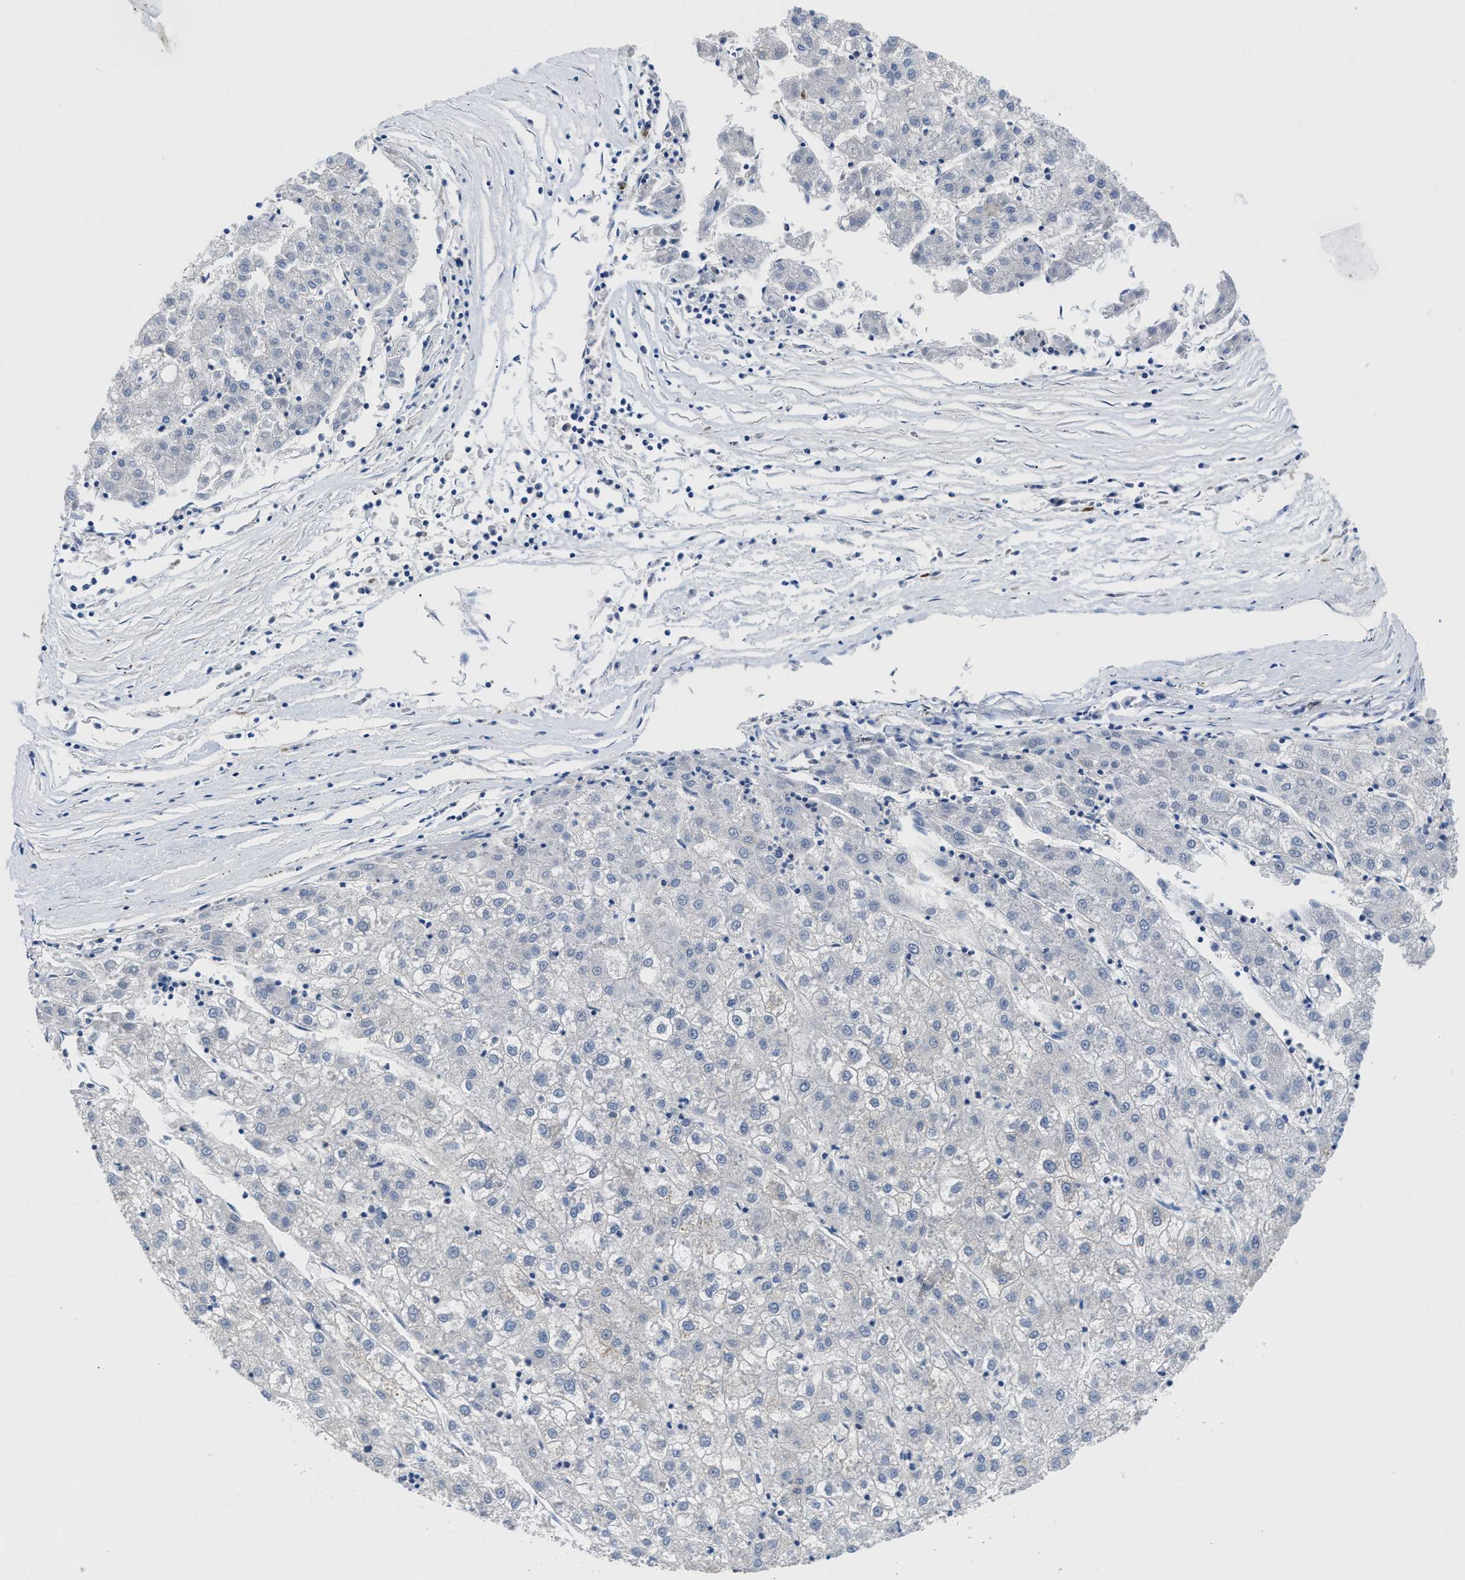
{"staining": {"intensity": "negative", "quantity": "none", "location": "none"}, "tissue": "liver cancer", "cell_type": "Tumor cells", "image_type": "cancer", "snomed": [{"axis": "morphology", "description": "Carcinoma, Hepatocellular, NOS"}, {"axis": "topography", "description": "Liver"}], "caption": "A histopathology image of human liver cancer (hepatocellular carcinoma) is negative for staining in tumor cells.", "gene": "OR9K2", "patient": {"sex": "male", "age": 72}}